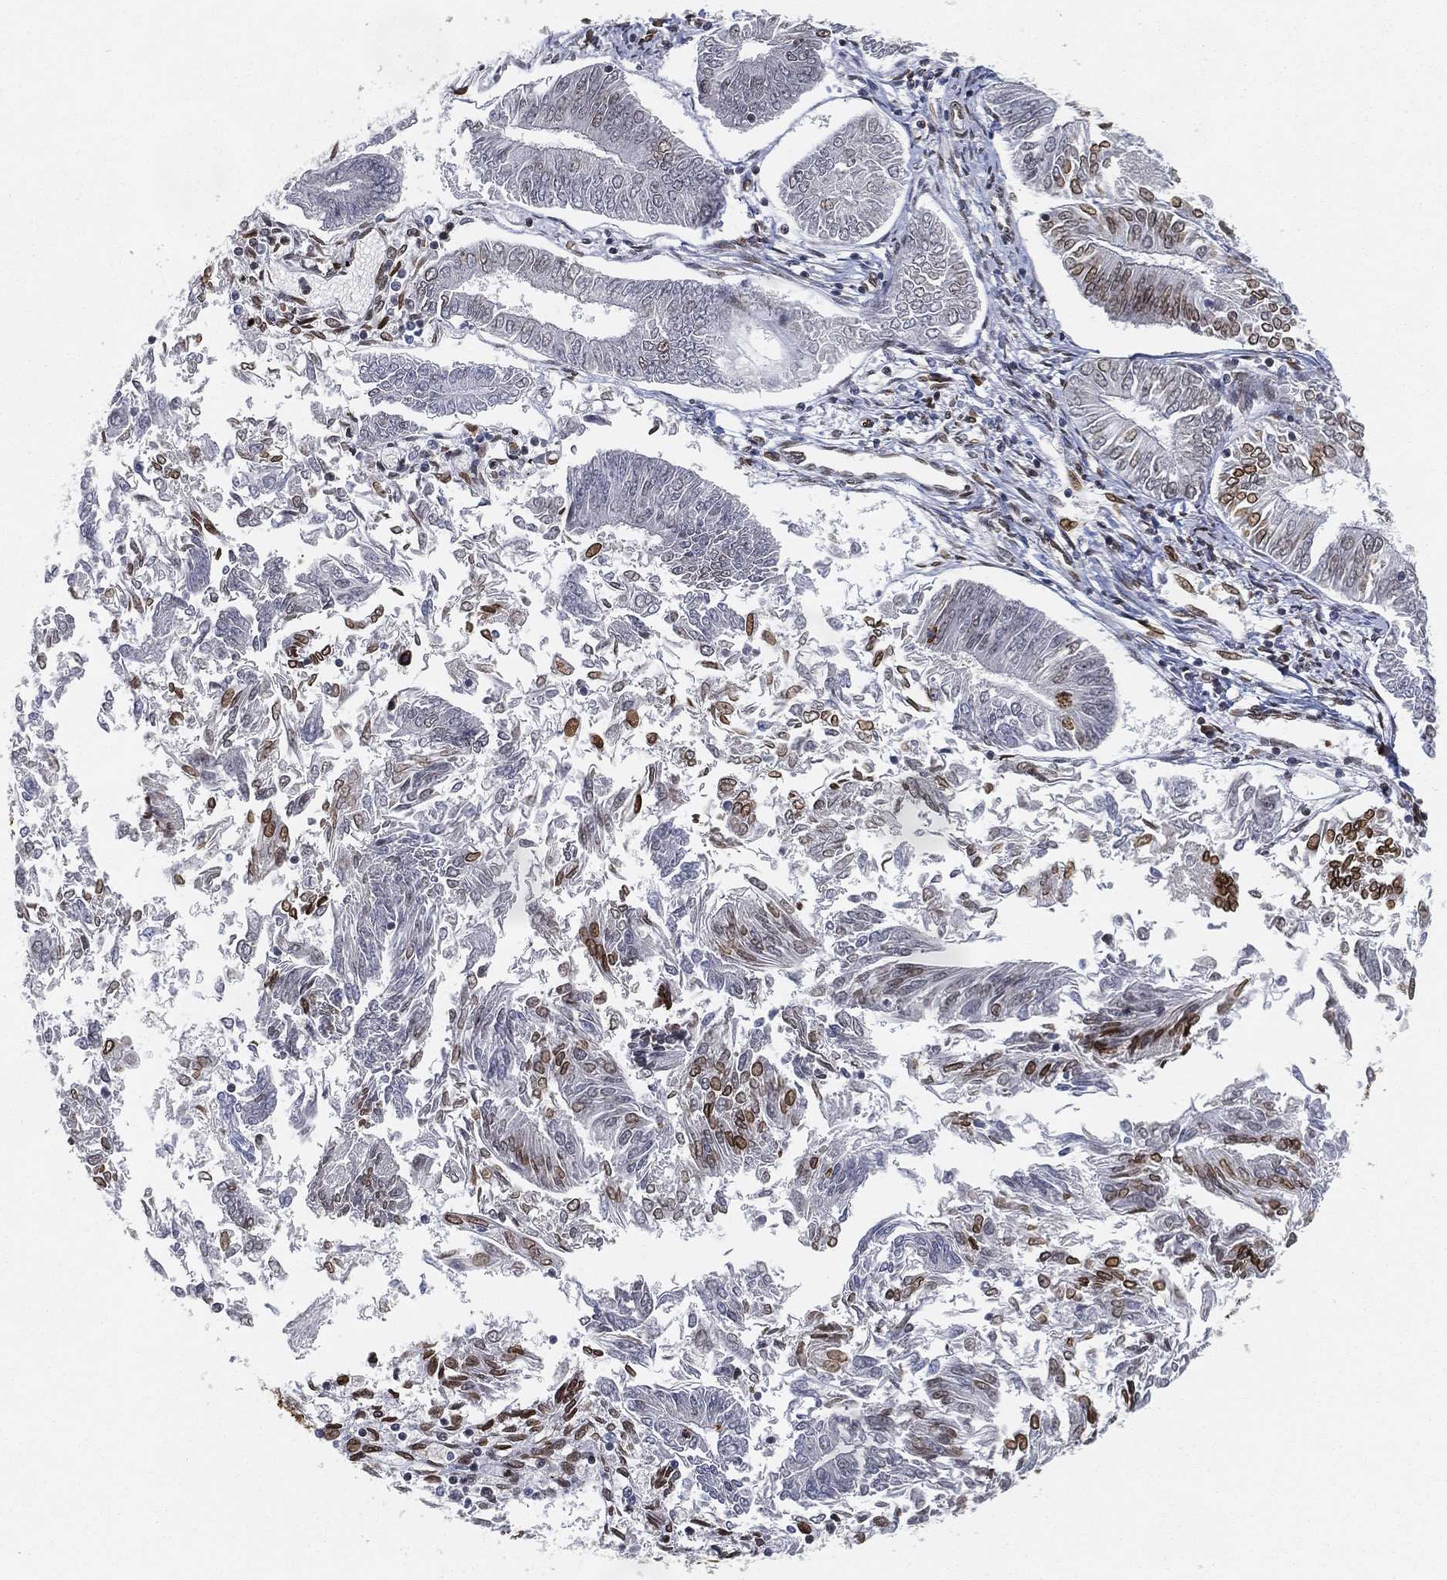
{"staining": {"intensity": "moderate", "quantity": "25%-75%", "location": "nuclear"}, "tissue": "endometrial cancer", "cell_type": "Tumor cells", "image_type": "cancer", "snomed": [{"axis": "morphology", "description": "Adenocarcinoma, NOS"}, {"axis": "topography", "description": "Endometrium"}], "caption": "Endometrial adenocarcinoma was stained to show a protein in brown. There is medium levels of moderate nuclear expression in approximately 25%-75% of tumor cells. (DAB (3,3'-diaminobenzidine) IHC, brown staining for protein, blue staining for nuclei).", "gene": "LMNB1", "patient": {"sex": "female", "age": 58}}